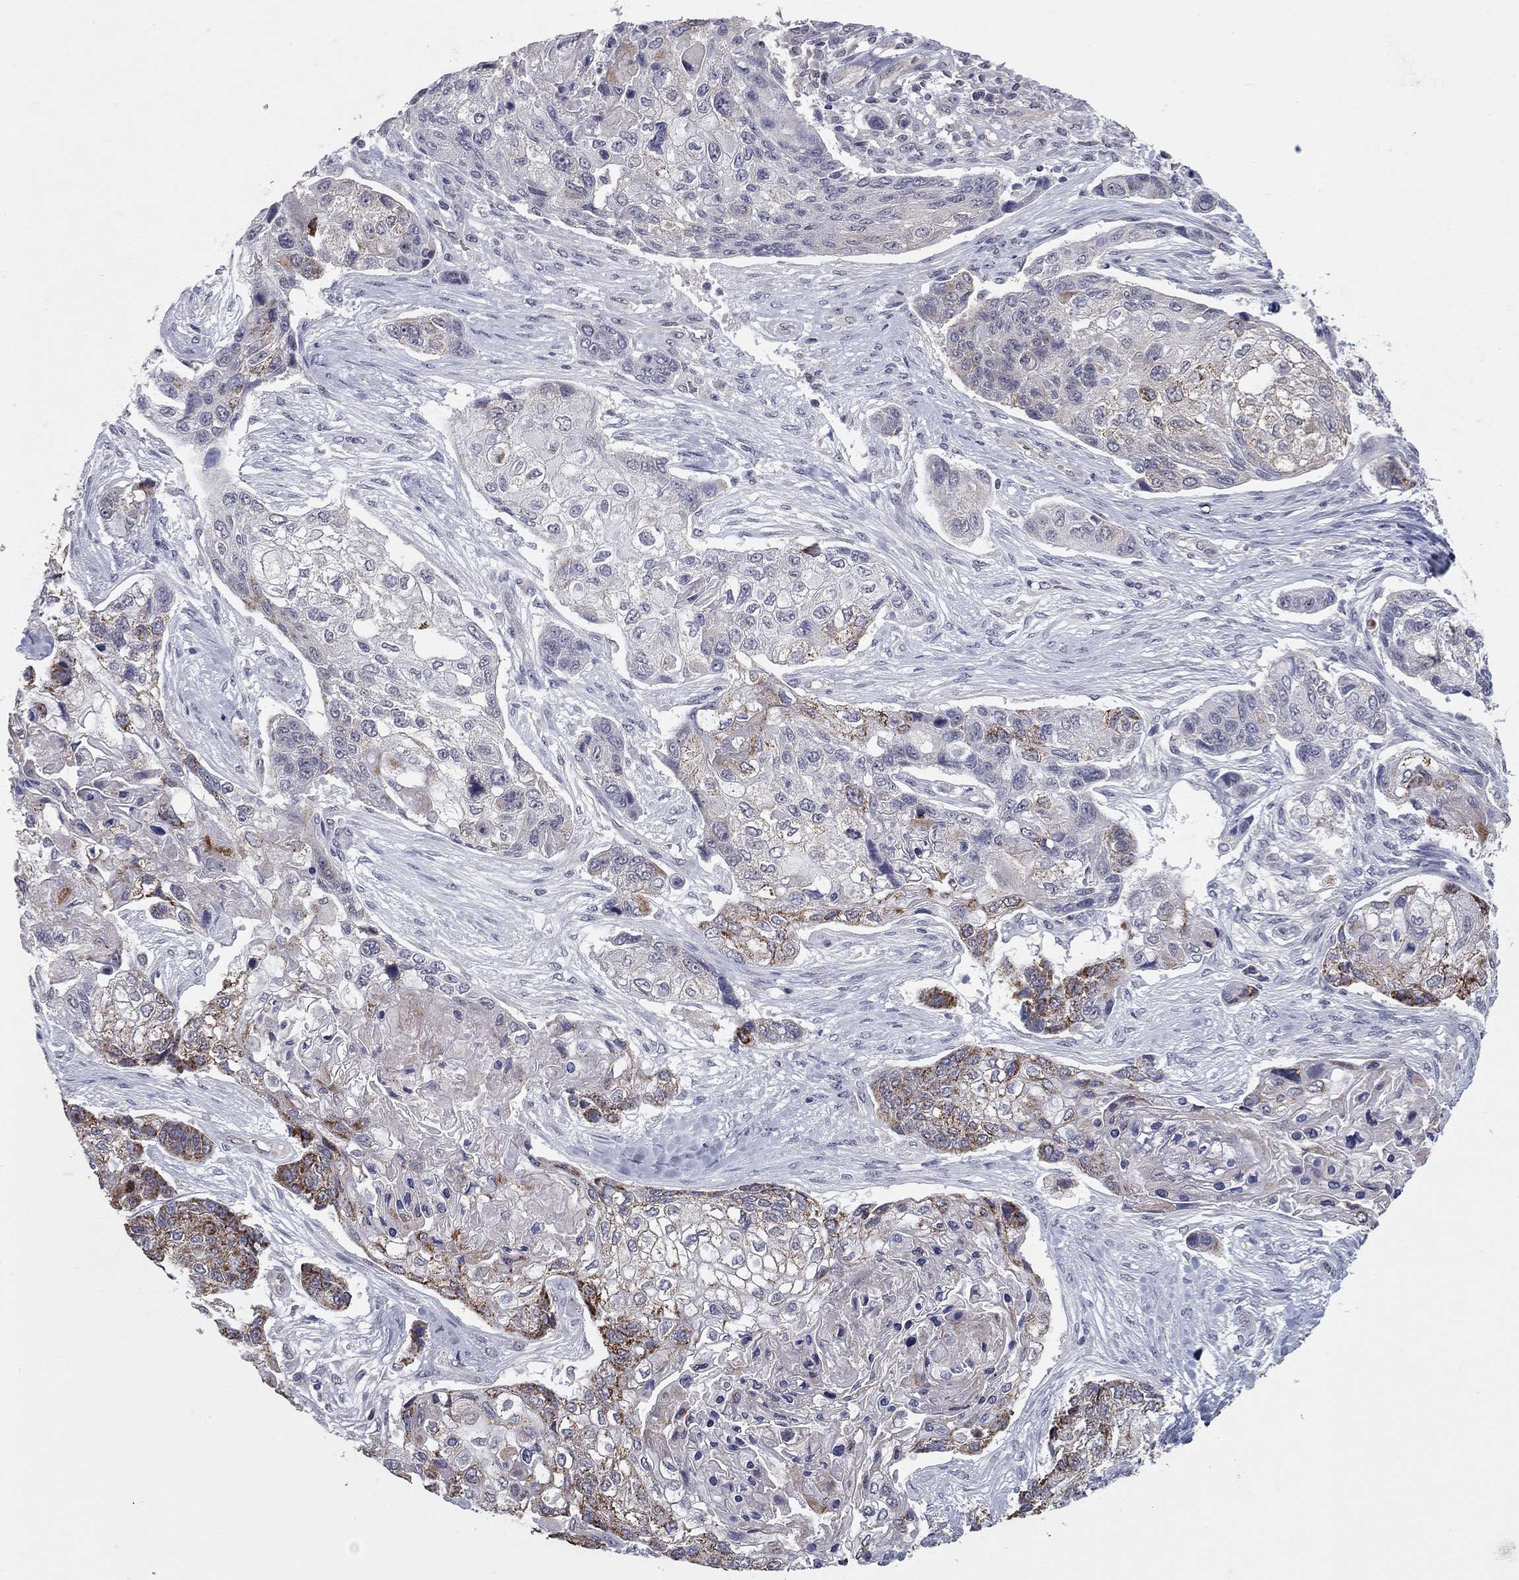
{"staining": {"intensity": "strong", "quantity": "25%-75%", "location": "cytoplasmic/membranous"}, "tissue": "lung cancer", "cell_type": "Tumor cells", "image_type": "cancer", "snomed": [{"axis": "morphology", "description": "Squamous cell carcinoma, NOS"}, {"axis": "topography", "description": "Lung"}], "caption": "Protein expression analysis of lung squamous cell carcinoma shows strong cytoplasmic/membranous expression in about 25%-75% of tumor cells.", "gene": "SHOC2", "patient": {"sex": "male", "age": 69}}